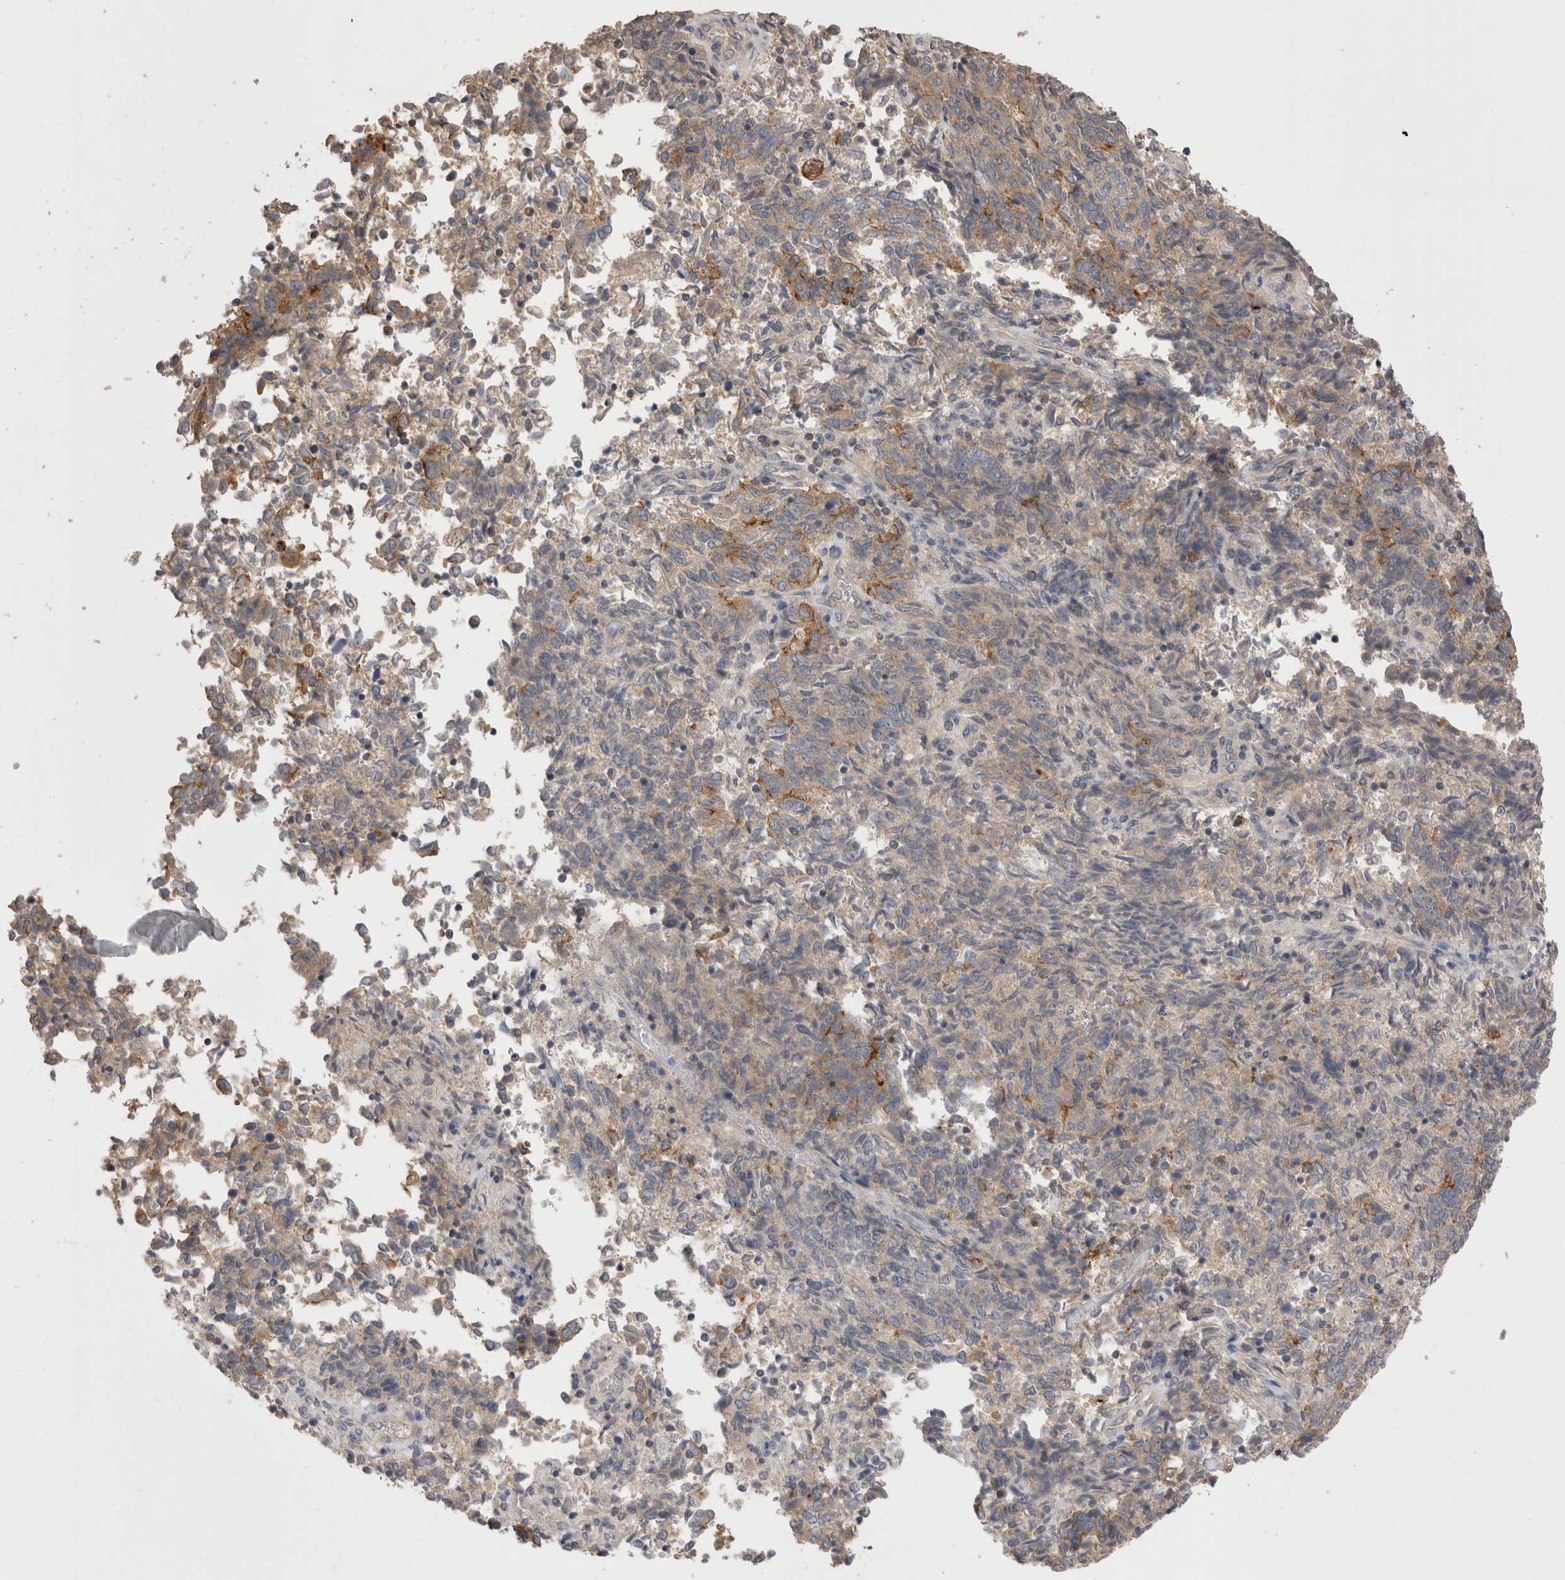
{"staining": {"intensity": "moderate", "quantity": "25%-75%", "location": "cytoplasmic/membranous"}, "tissue": "endometrial cancer", "cell_type": "Tumor cells", "image_type": "cancer", "snomed": [{"axis": "morphology", "description": "Adenocarcinoma, NOS"}, {"axis": "topography", "description": "Endometrium"}], "caption": "A high-resolution image shows immunohistochemistry (IHC) staining of endometrial adenocarcinoma, which demonstrates moderate cytoplasmic/membranous expression in about 25%-75% of tumor cells.", "gene": "OTOR", "patient": {"sex": "female", "age": 80}}